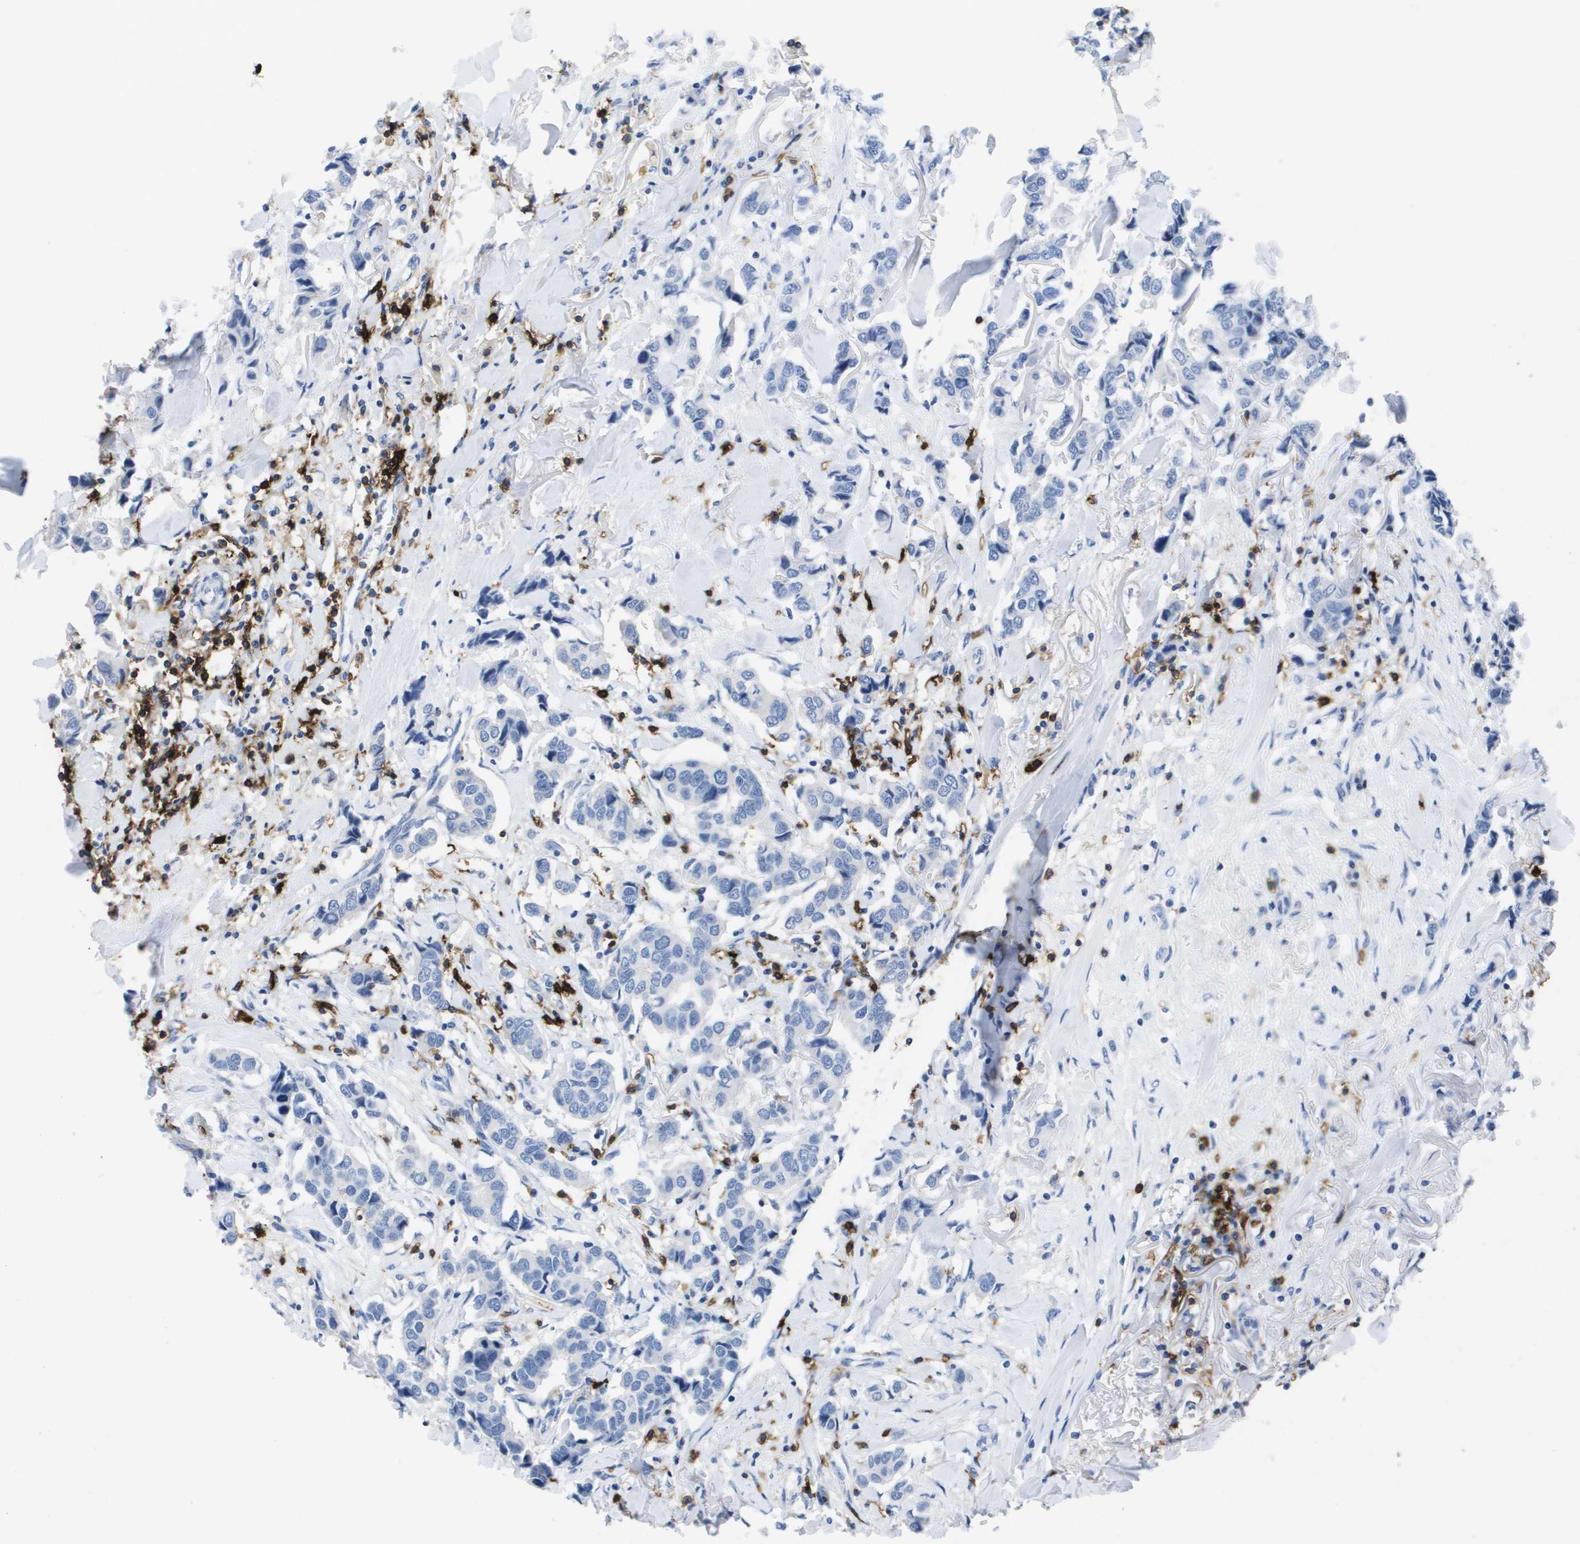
{"staining": {"intensity": "negative", "quantity": "none", "location": "none"}, "tissue": "breast cancer", "cell_type": "Tumor cells", "image_type": "cancer", "snomed": [{"axis": "morphology", "description": "Duct carcinoma"}, {"axis": "topography", "description": "Breast"}], "caption": "DAB immunohistochemical staining of infiltrating ductal carcinoma (breast) reveals no significant staining in tumor cells.", "gene": "MS4A1", "patient": {"sex": "female", "age": 80}}